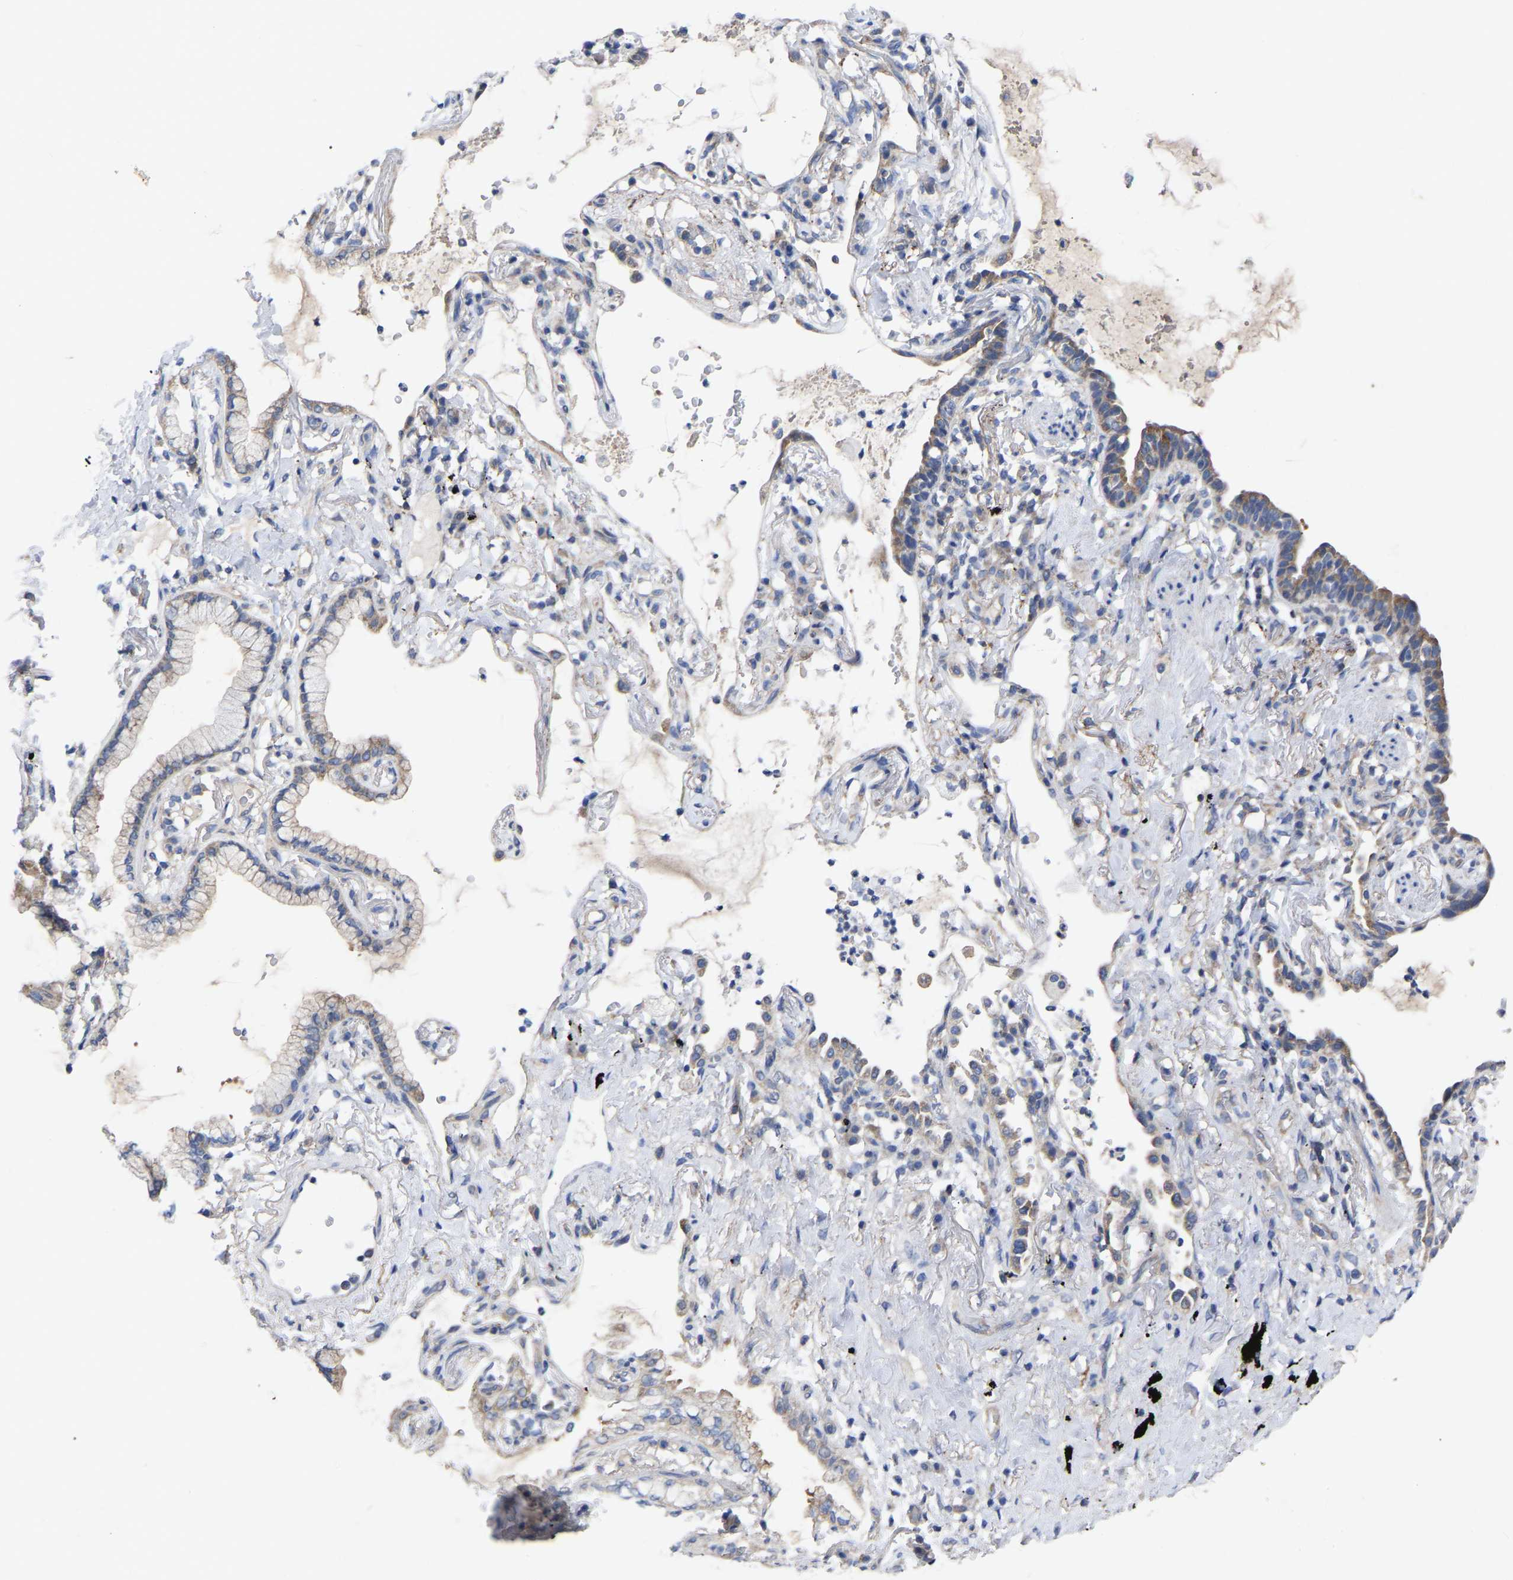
{"staining": {"intensity": "weak", "quantity": "<25%", "location": "cytoplasmic/membranous"}, "tissue": "lung cancer", "cell_type": "Tumor cells", "image_type": "cancer", "snomed": [{"axis": "morphology", "description": "Normal tissue, NOS"}, {"axis": "morphology", "description": "Adenocarcinoma, NOS"}, {"axis": "topography", "description": "Bronchus"}, {"axis": "topography", "description": "Lung"}], "caption": "IHC of lung adenocarcinoma displays no positivity in tumor cells. (DAB (3,3'-diaminobenzidine) IHC with hematoxylin counter stain).", "gene": "TCP1", "patient": {"sex": "female", "age": 70}}